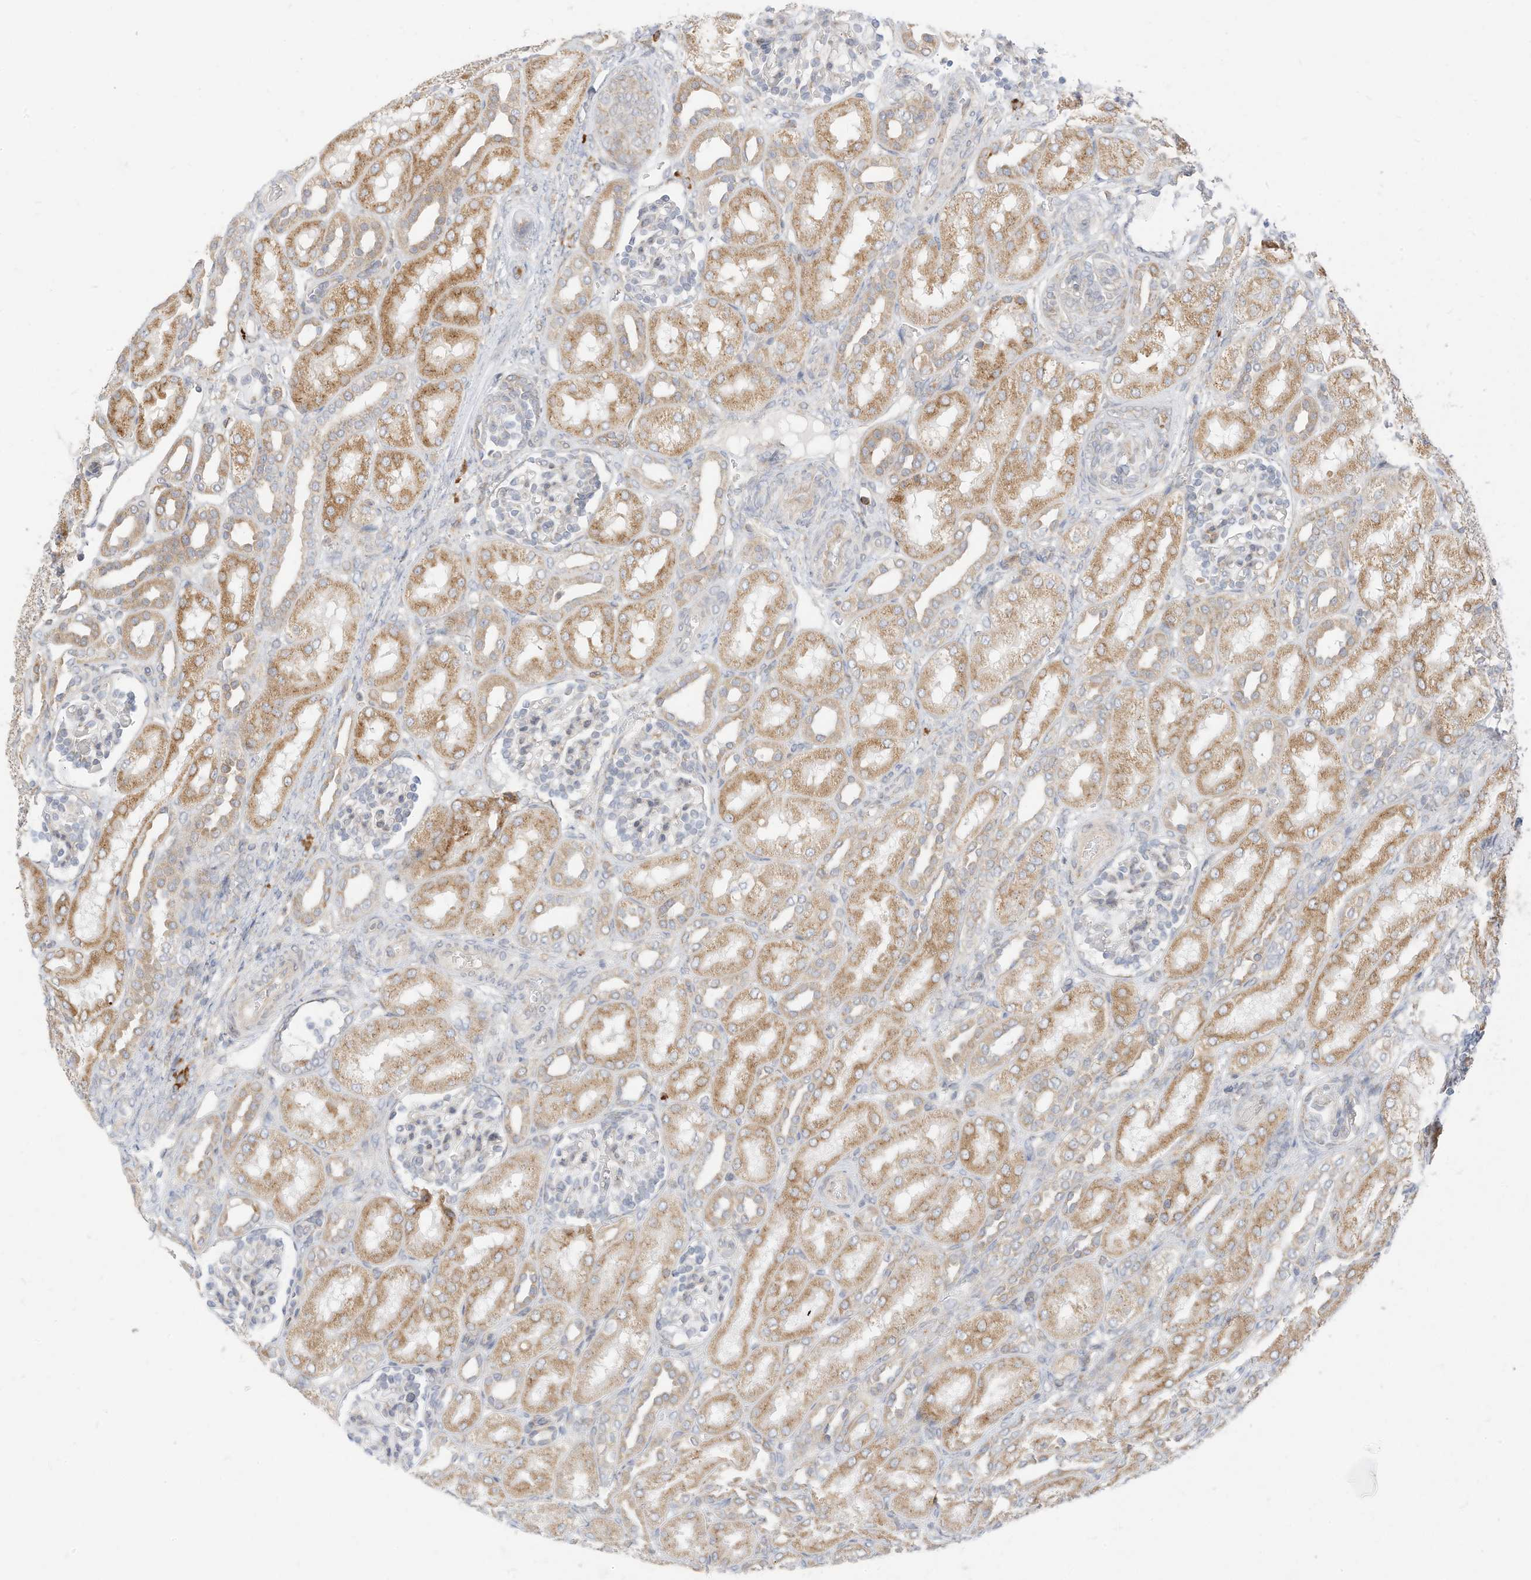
{"staining": {"intensity": "negative", "quantity": "none", "location": "none"}, "tissue": "kidney", "cell_type": "Cells in glomeruli", "image_type": "normal", "snomed": [{"axis": "morphology", "description": "Normal tissue, NOS"}, {"axis": "morphology", "description": "Neoplasm, malignant, NOS"}, {"axis": "topography", "description": "Kidney"}], "caption": "Immunohistochemistry micrograph of unremarkable kidney stained for a protein (brown), which shows no expression in cells in glomeruli. (Stains: DAB immunohistochemistry (IHC) with hematoxylin counter stain, Microscopy: brightfield microscopy at high magnification).", "gene": "STT3A", "patient": {"sex": "female", "age": 1}}